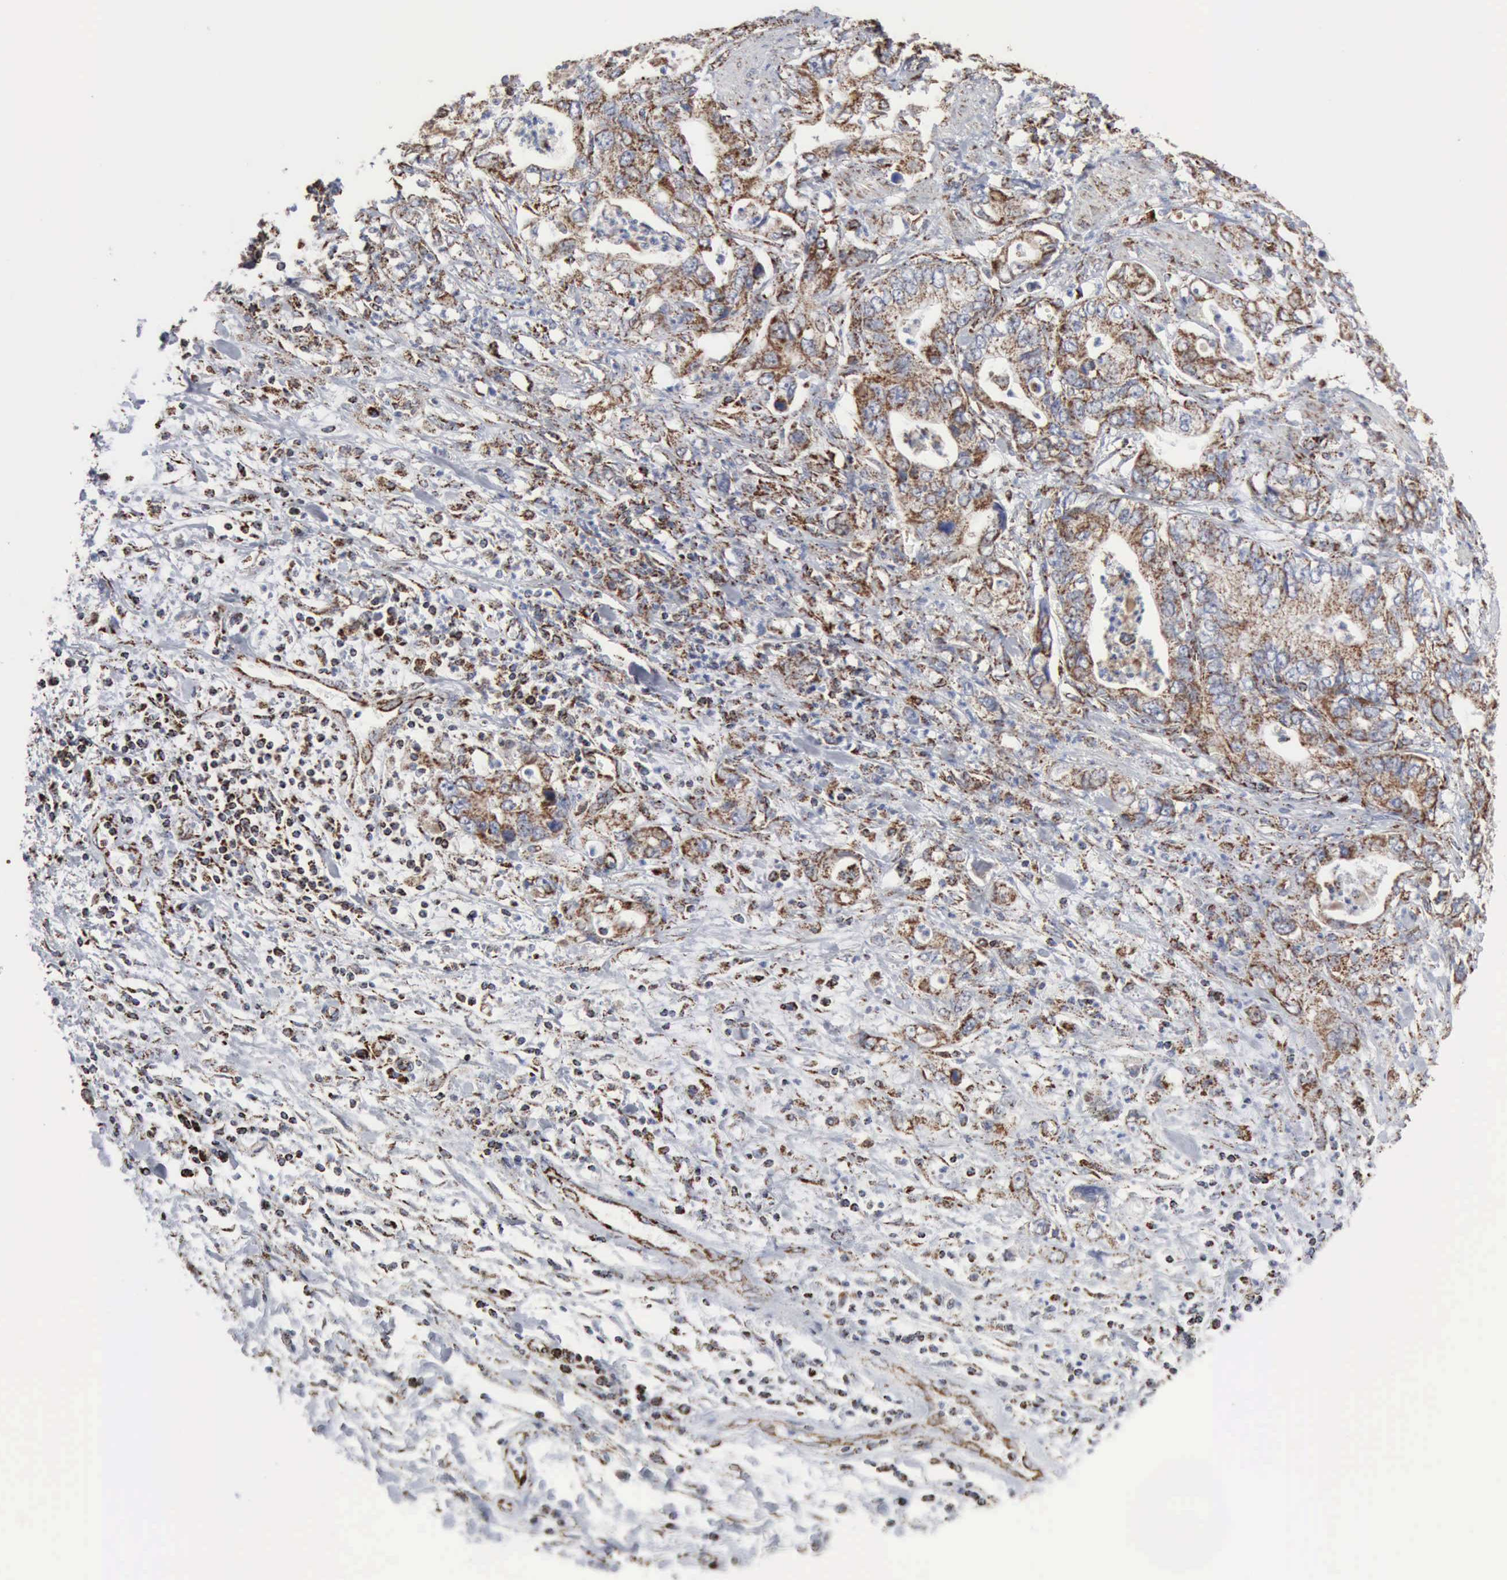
{"staining": {"intensity": "moderate", "quantity": ">75%", "location": "cytoplasmic/membranous"}, "tissue": "stomach cancer", "cell_type": "Tumor cells", "image_type": "cancer", "snomed": [{"axis": "morphology", "description": "Adenocarcinoma, NOS"}, {"axis": "topography", "description": "Pancreas"}, {"axis": "topography", "description": "Stomach, upper"}], "caption": "Adenocarcinoma (stomach) stained with DAB immunohistochemistry shows medium levels of moderate cytoplasmic/membranous staining in approximately >75% of tumor cells.", "gene": "ACO2", "patient": {"sex": "male", "age": 77}}